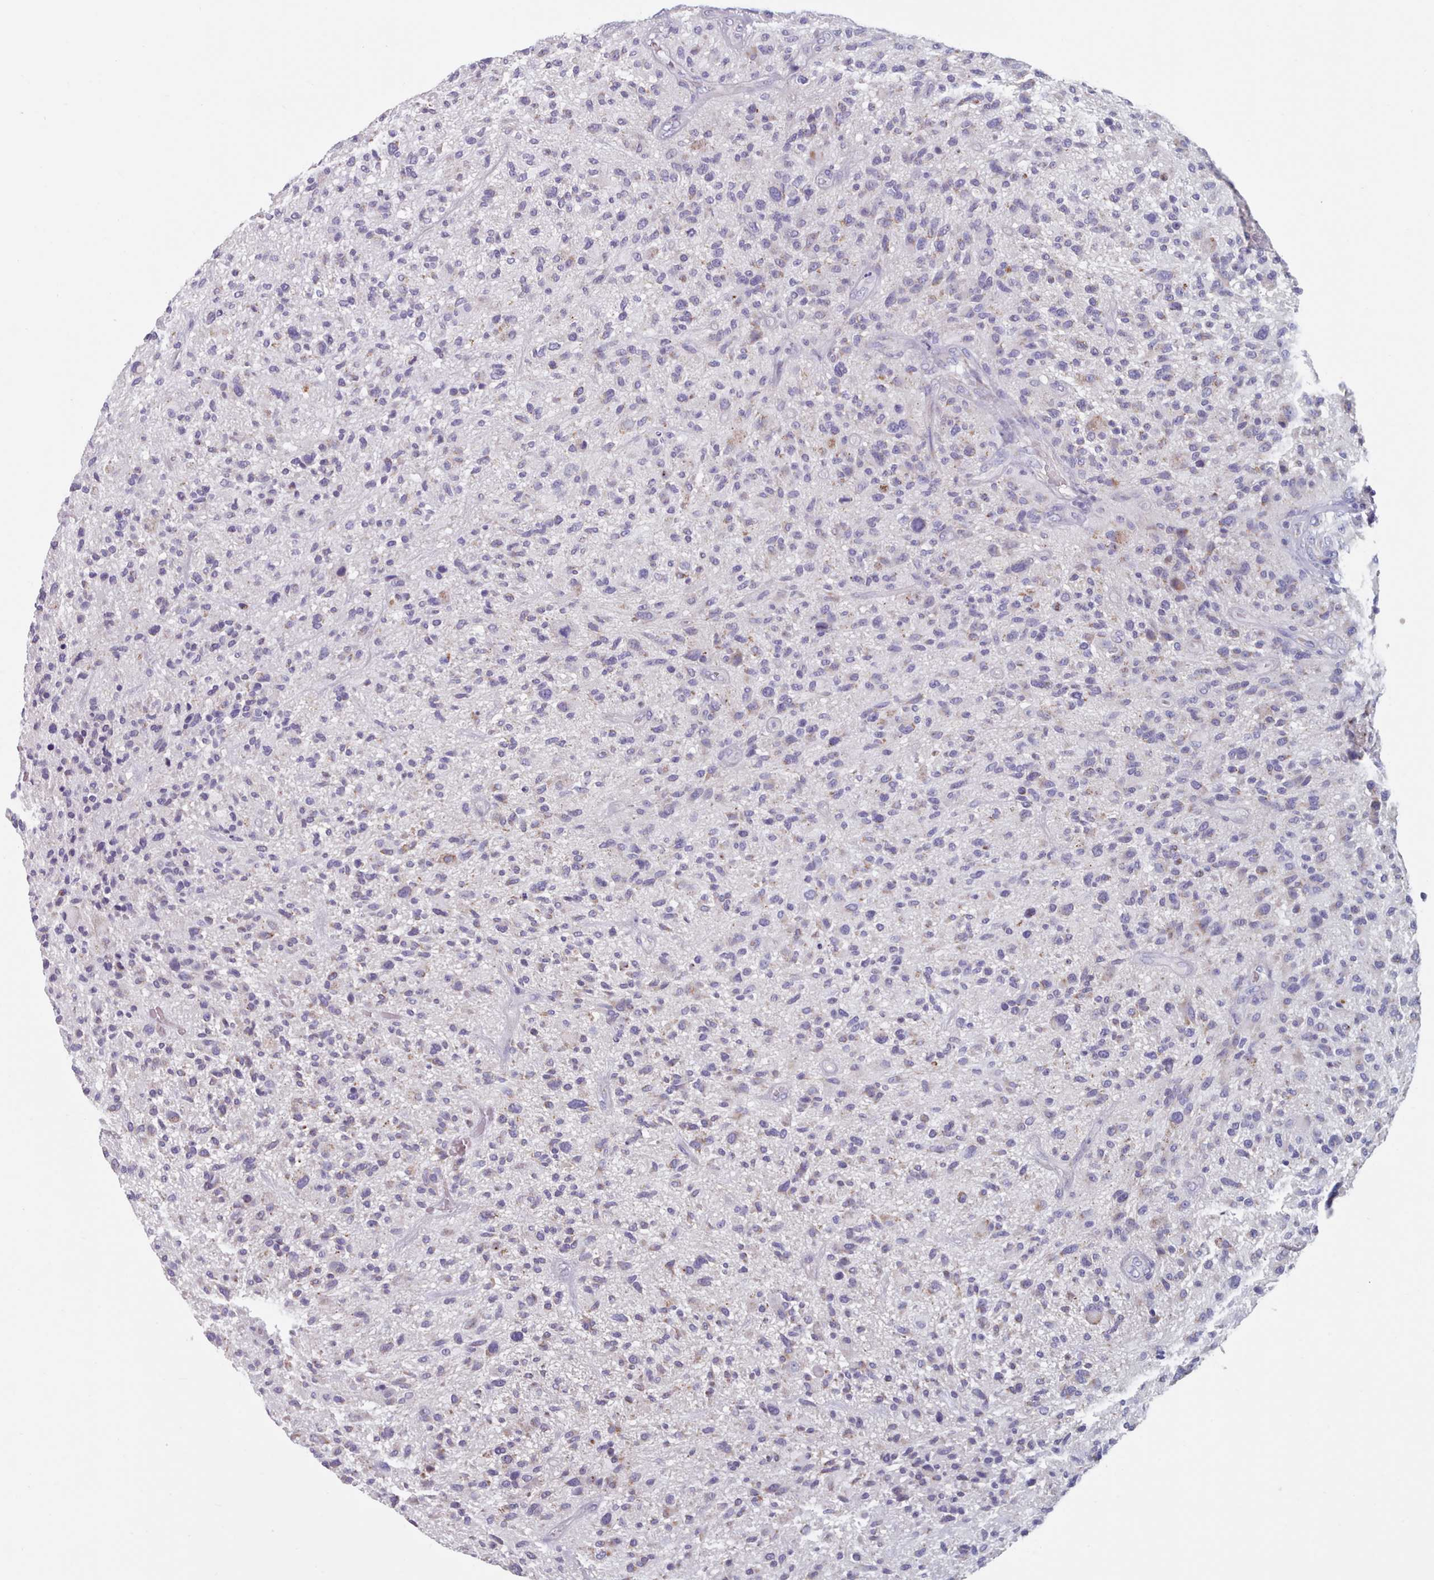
{"staining": {"intensity": "negative", "quantity": "none", "location": "none"}, "tissue": "glioma", "cell_type": "Tumor cells", "image_type": "cancer", "snomed": [{"axis": "morphology", "description": "Glioma, malignant, High grade"}, {"axis": "topography", "description": "Brain"}], "caption": "Immunohistochemistry (IHC) of human glioma exhibits no staining in tumor cells.", "gene": "HAO1", "patient": {"sex": "male", "age": 47}}